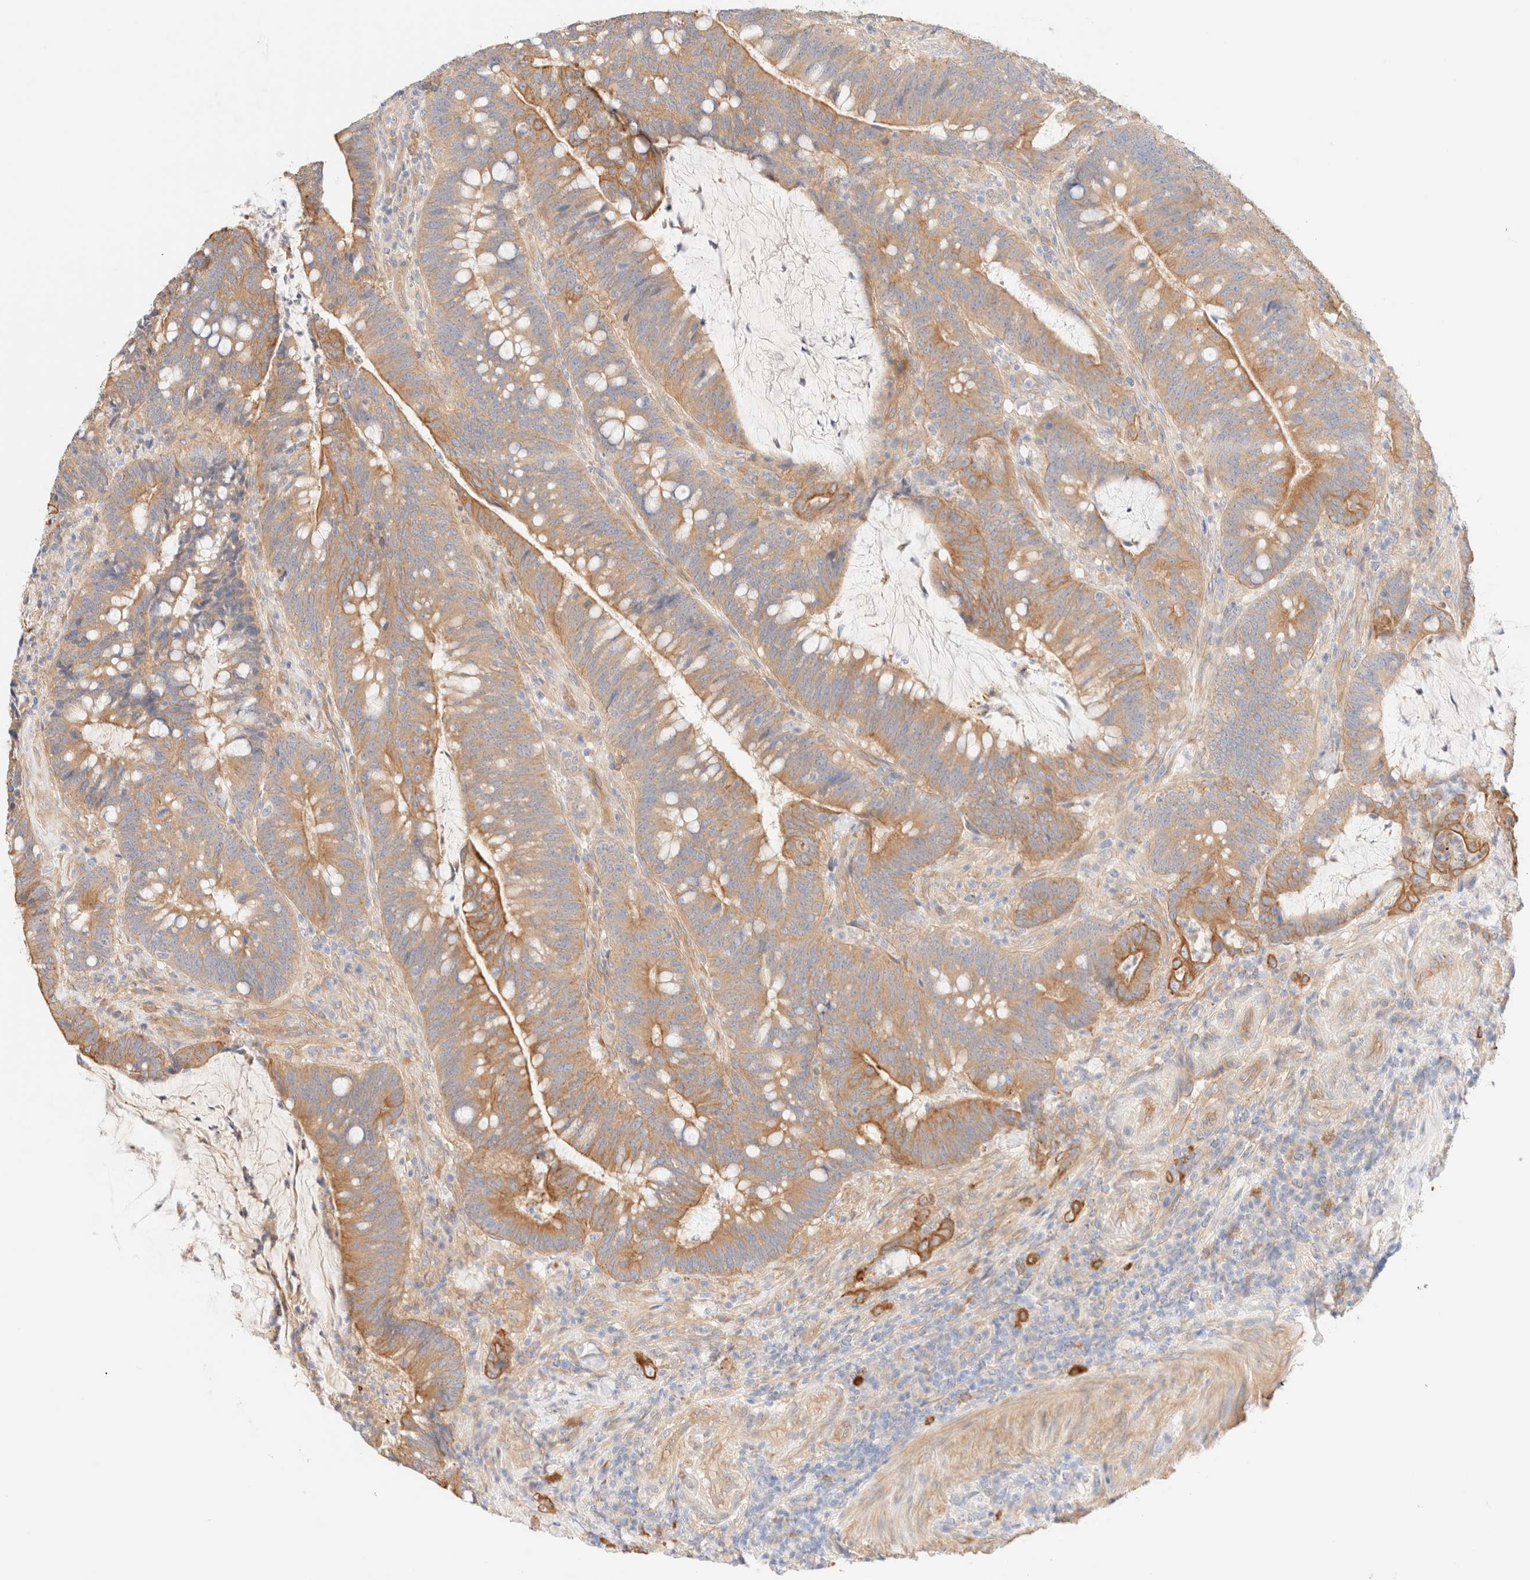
{"staining": {"intensity": "moderate", "quantity": ">75%", "location": "cytoplasmic/membranous"}, "tissue": "colorectal cancer", "cell_type": "Tumor cells", "image_type": "cancer", "snomed": [{"axis": "morphology", "description": "Adenocarcinoma, NOS"}, {"axis": "topography", "description": "Colon"}], "caption": "Tumor cells exhibit medium levels of moderate cytoplasmic/membranous positivity in about >75% of cells in colorectal cancer (adenocarcinoma).", "gene": "NIBAN2", "patient": {"sex": "female", "age": 66}}